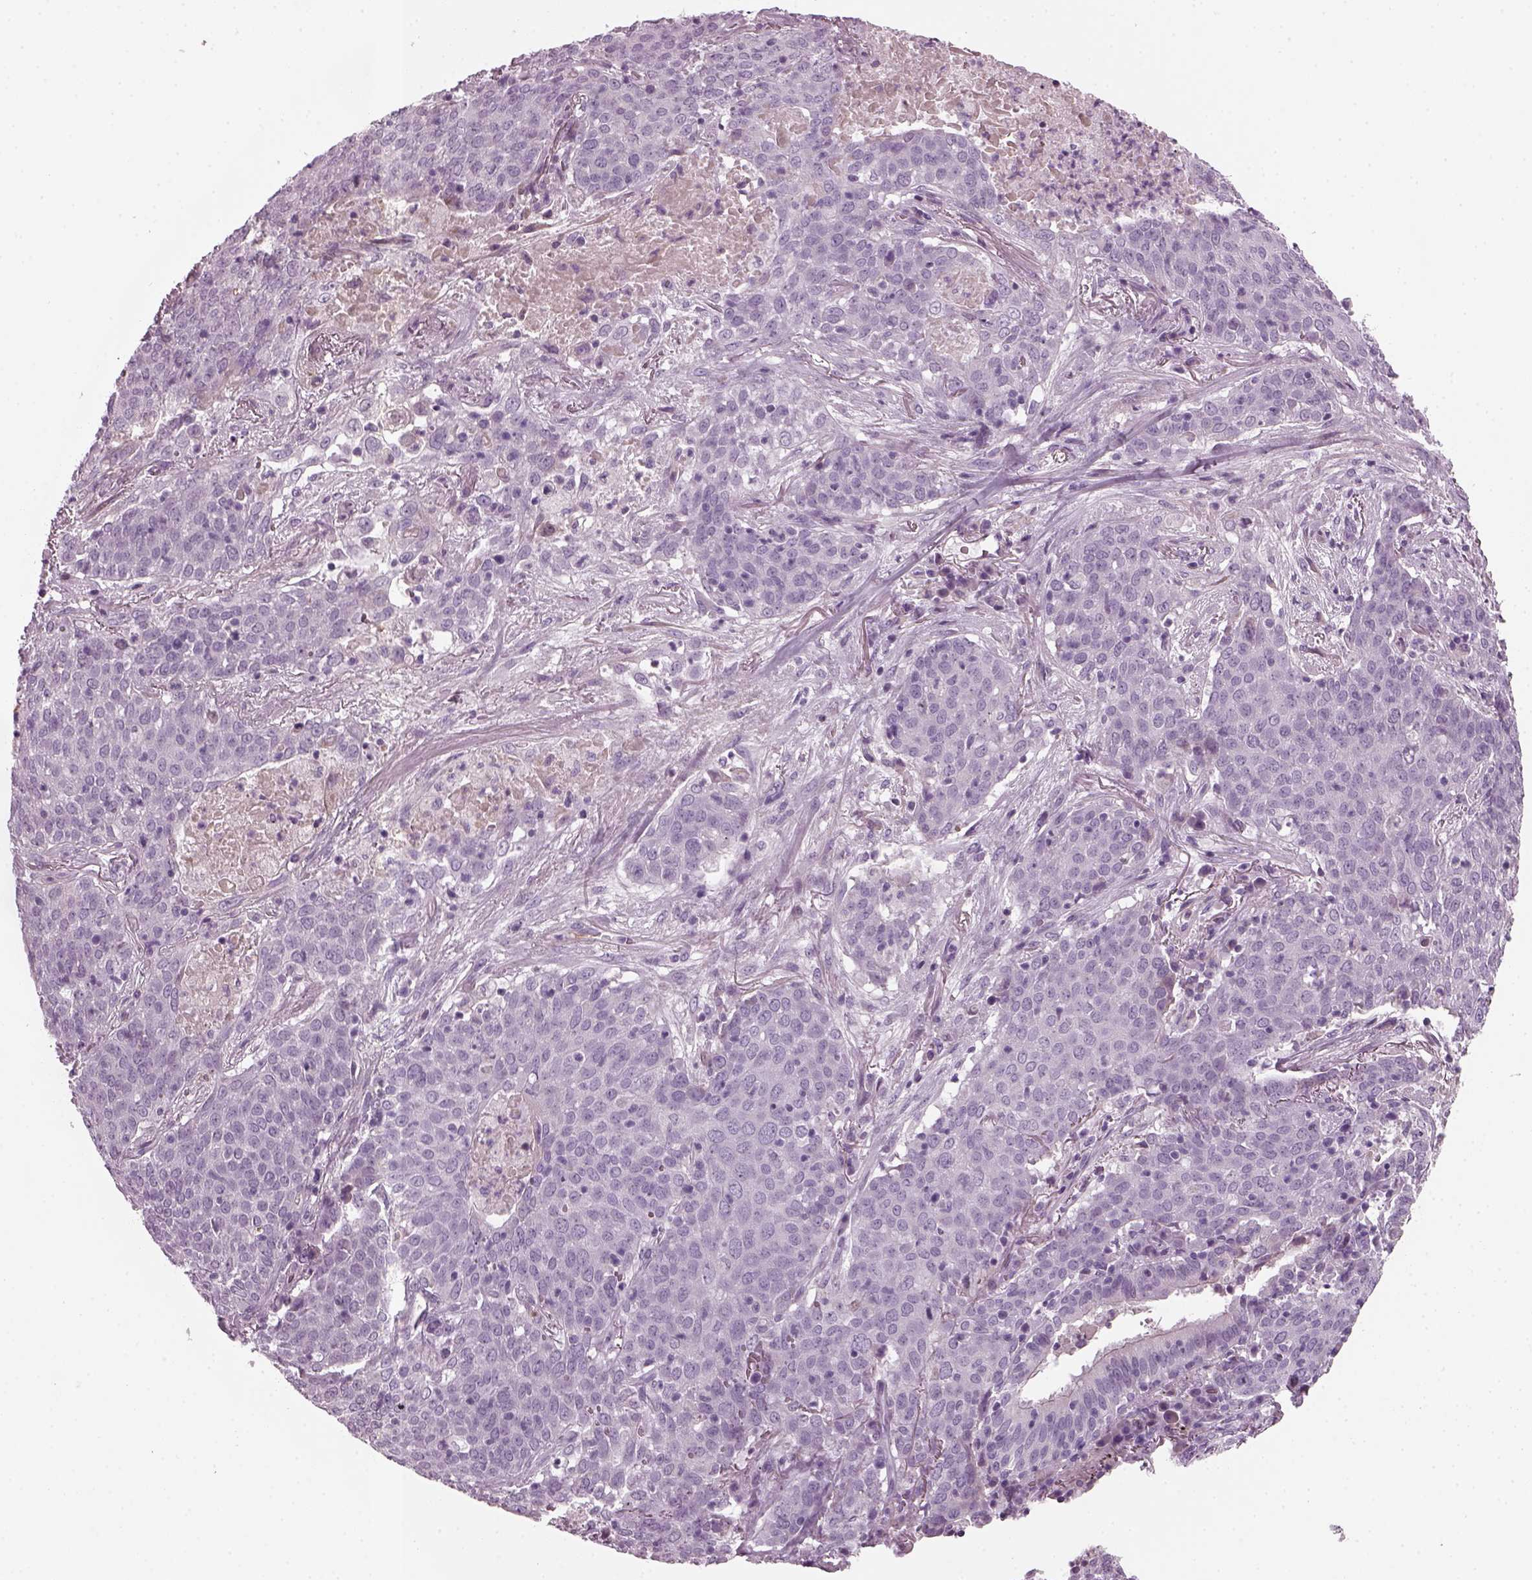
{"staining": {"intensity": "negative", "quantity": "none", "location": "none"}, "tissue": "lung cancer", "cell_type": "Tumor cells", "image_type": "cancer", "snomed": [{"axis": "morphology", "description": "Squamous cell carcinoma, NOS"}, {"axis": "topography", "description": "Lung"}], "caption": "A histopathology image of lung squamous cell carcinoma stained for a protein shows no brown staining in tumor cells.", "gene": "DPYSL5", "patient": {"sex": "male", "age": 82}}